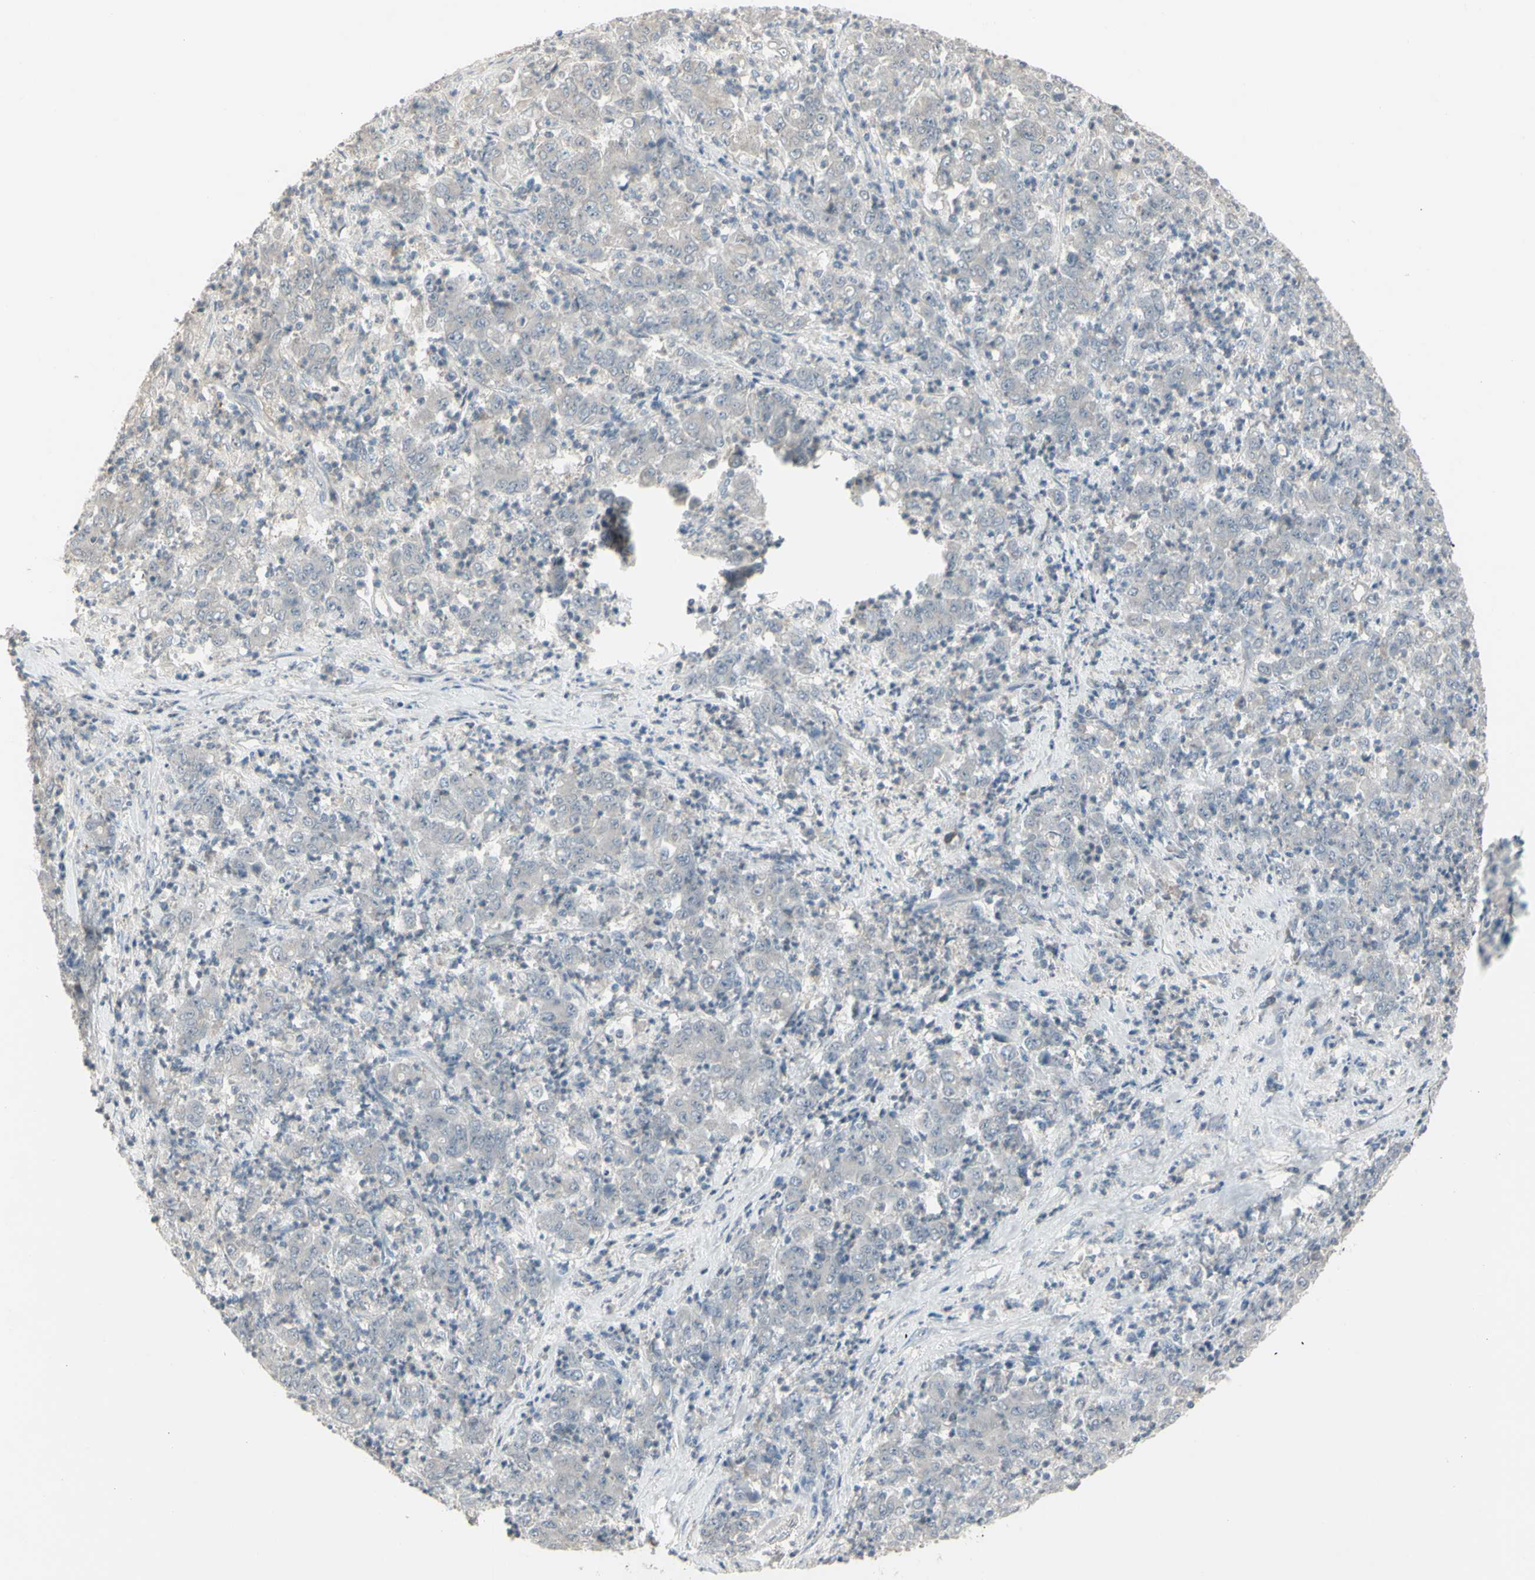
{"staining": {"intensity": "negative", "quantity": "none", "location": "none"}, "tissue": "stomach cancer", "cell_type": "Tumor cells", "image_type": "cancer", "snomed": [{"axis": "morphology", "description": "Adenocarcinoma, NOS"}, {"axis": "topography", "description": "Stomach, lower"}], "caption": "Stomach cancer was stained to show a protein in brown. There is no significant staining in tumor cells.", "gene": "PIAS4", "patient": {"sex": "female", "age": 71}}